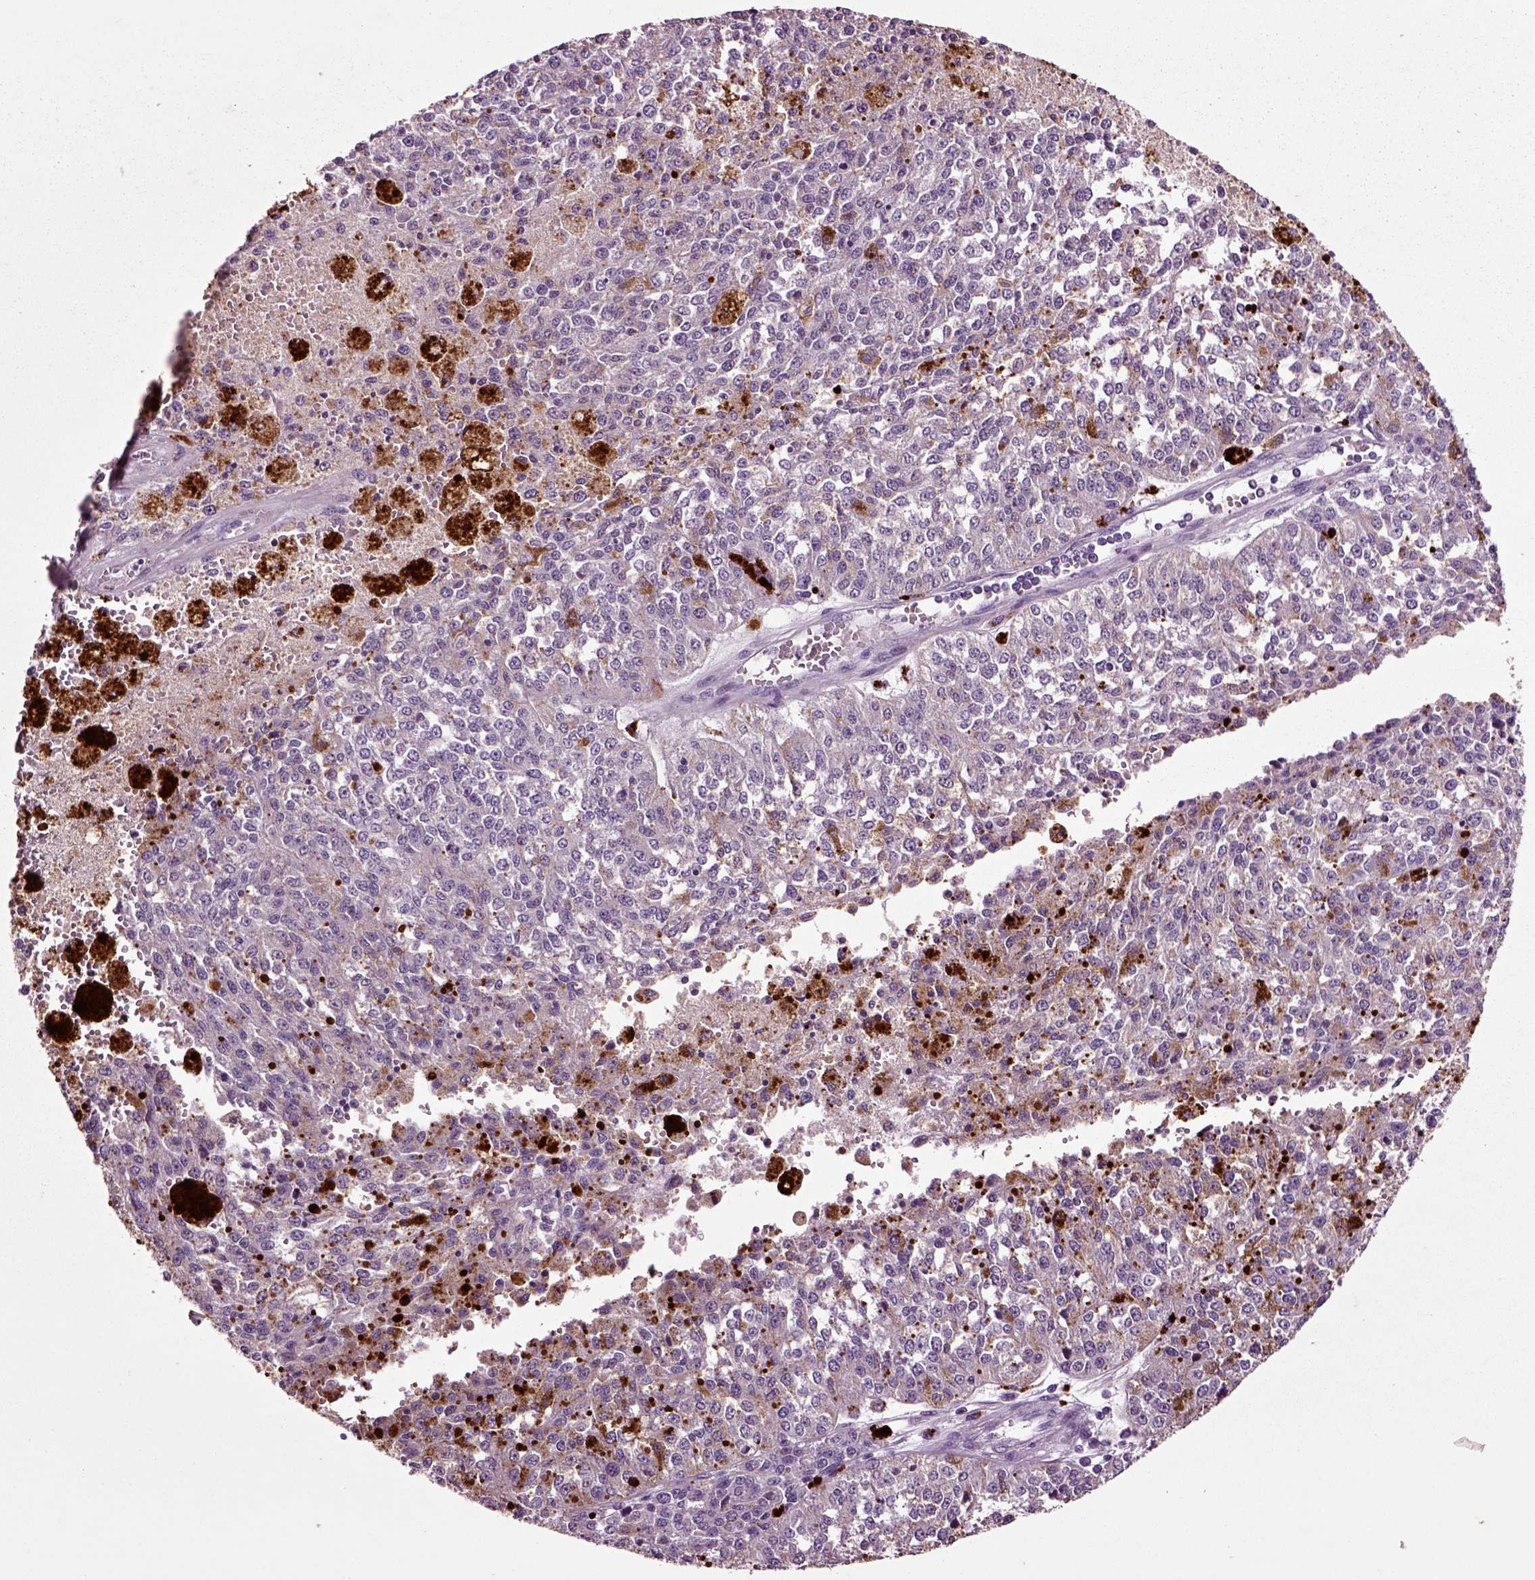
{"staining": {"intensity": "negative", "quantity": "none", "location": "none"}, "tissue": "melanoma", "cell_type": "Tumor cells", "image_type": "cancer", "snomed": [{"axis": "morphology", "description": "Malignant melanoma, Metastatic site"}, {"axis": "topography", "description": "Lymph node"}], "caption": "Tumor cells show no significant protein staining in malignant melanoma (metastatic site). Brightfield microscopy of immunohistochemistry stained with DAB (3,3'-diaminobenzidine) (brown) and hematoxylin (blue), captured at high magnification.", "gene": "CRHR1", "patient": {"sex": "female", "age": 64}}